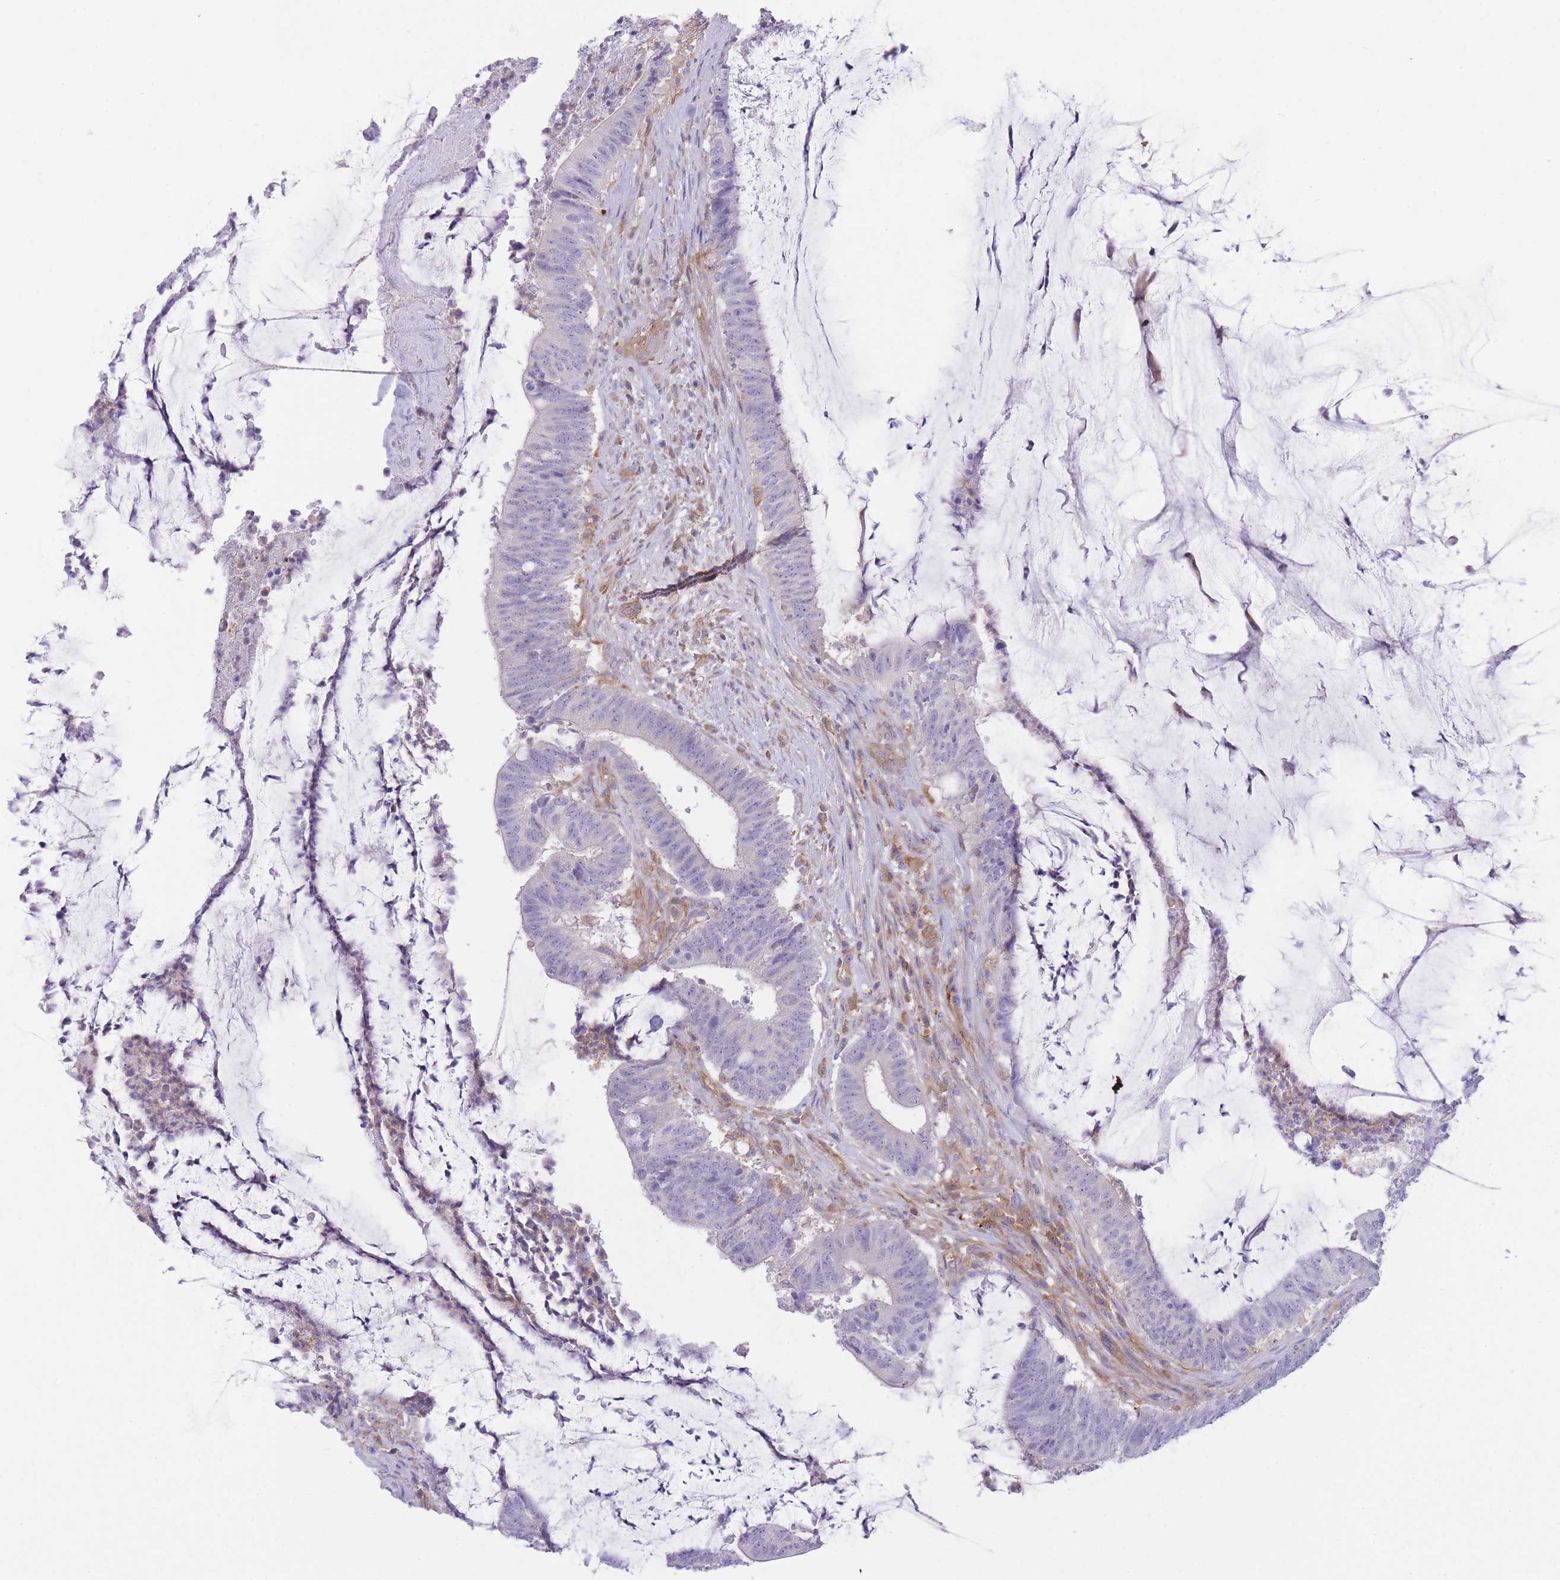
{"staining": {"intensity": "negative", "quantity": "none", "location": "none"}, "tissue": "colorectal cancer", "cell_type": "Tumor cells", "image_type": "cancer", "snomed": [{"axis": "morphology", "description": "Adenocarcinoma, NOS"}, {"axis": "topography", "description": "Colon"}], "caption": "Immunohistochemical staining of human colorectal cancer (adenocarcinoma) displays no significant expression in tumor cells.", "gene": "PRKAR1A", "patient": {"sex": "female", "age": 43}}